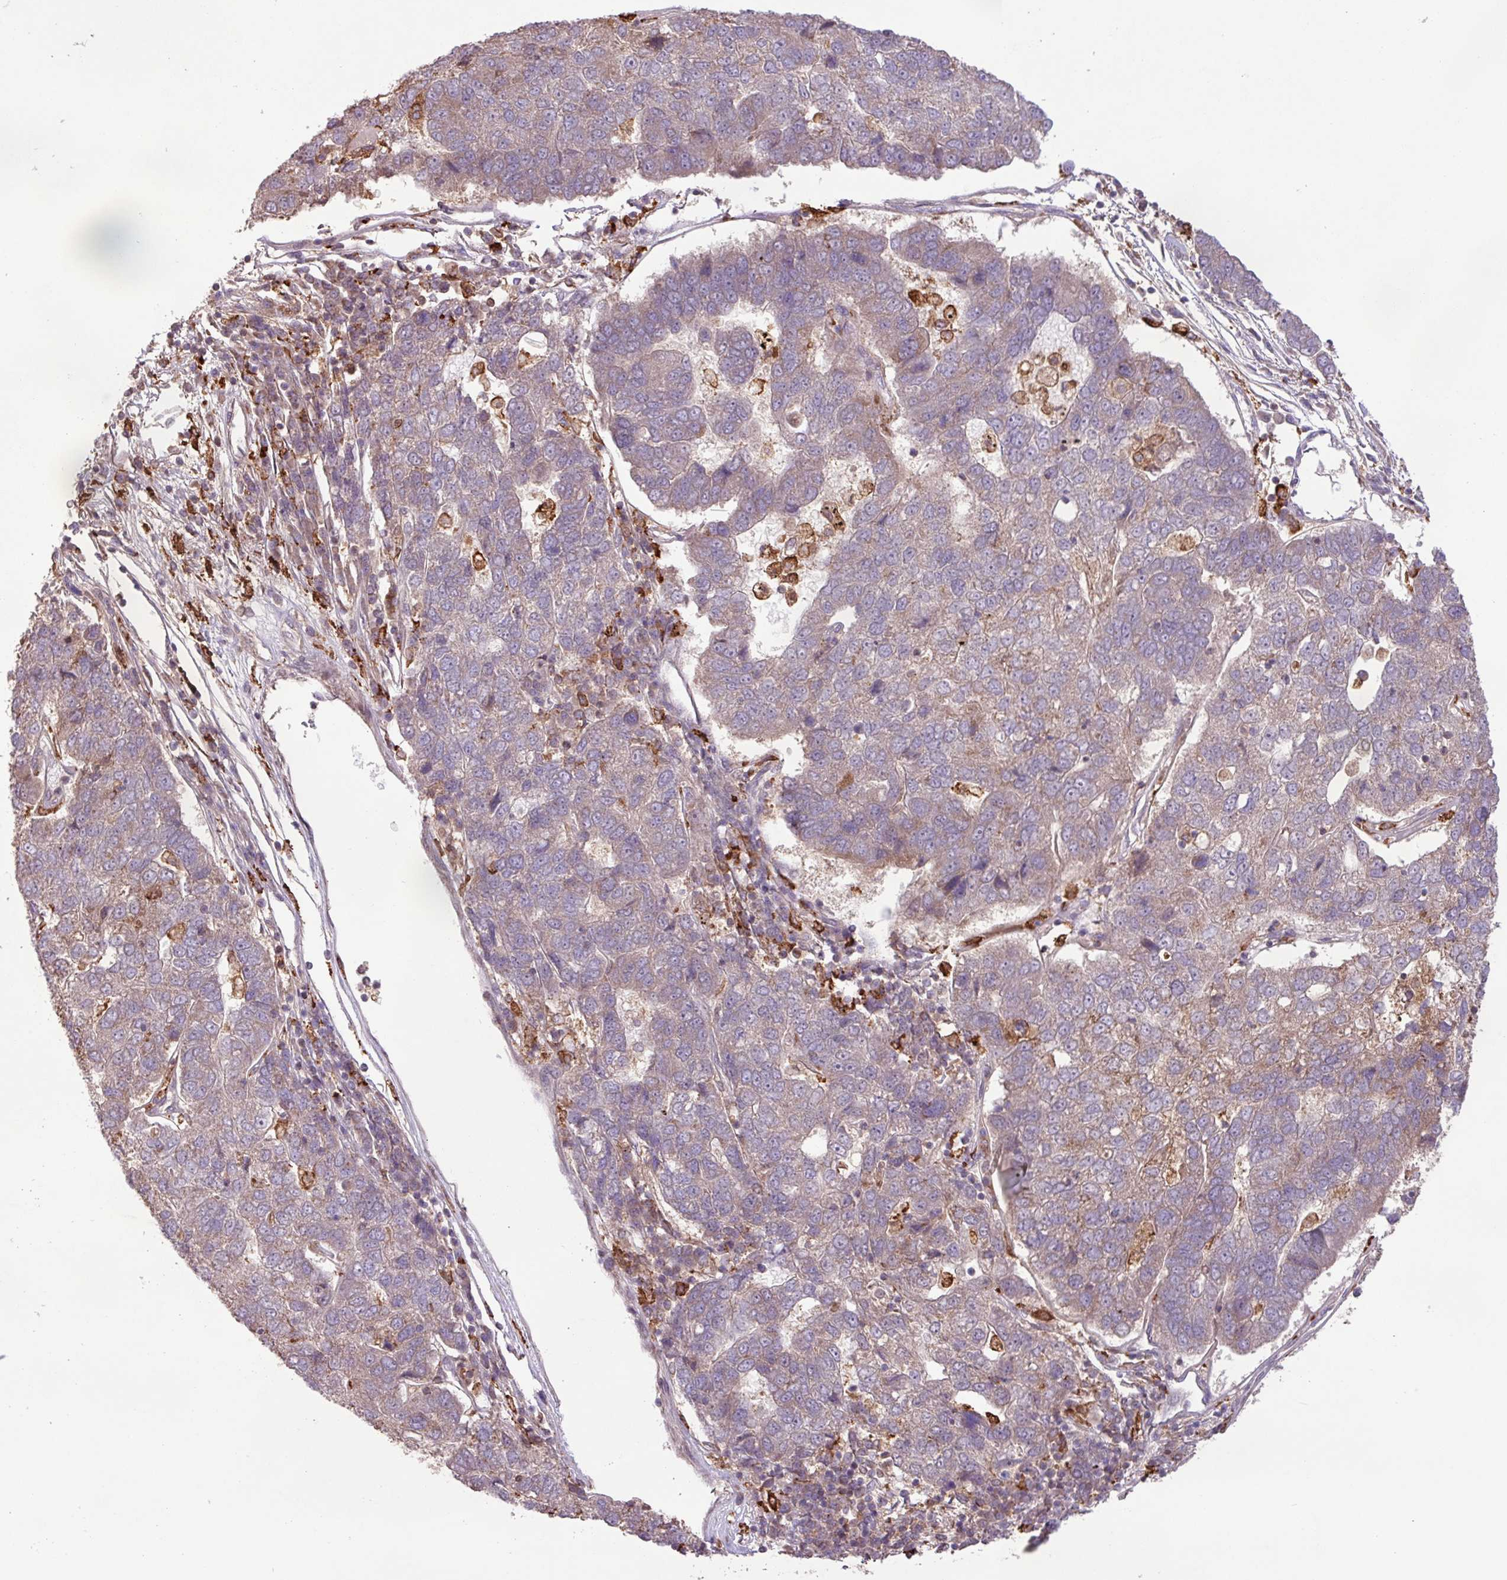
{"staining": {"intensity": "weak", "quantity": "25%-75%", "location": "cytoplasmic/membranous"}, "tissue": "pancreatic cancer", "cell_type": "Tumor cells", "image_type": "cancer", "snomed": [{"axis": "morphology", "description": "Adenocarcinoma, NOS"}, {"axis": "topography", "description": "Pancreas"}], "caption": "Protein expression by immunohistochemistry shows weak cytoplasmic/membranous staining in approximately 25%-75% of tumor cells in pancreatic cancer (adenocarcinoma). The staining is performed using DAB (3,3'-diaminobenzidine) brown chromogen to label protein expression. The nuclei are counter-stained blue using hematoxylin.", "gene": "ARHGEF25", "patient": {"sex": "female", "age": 61}}